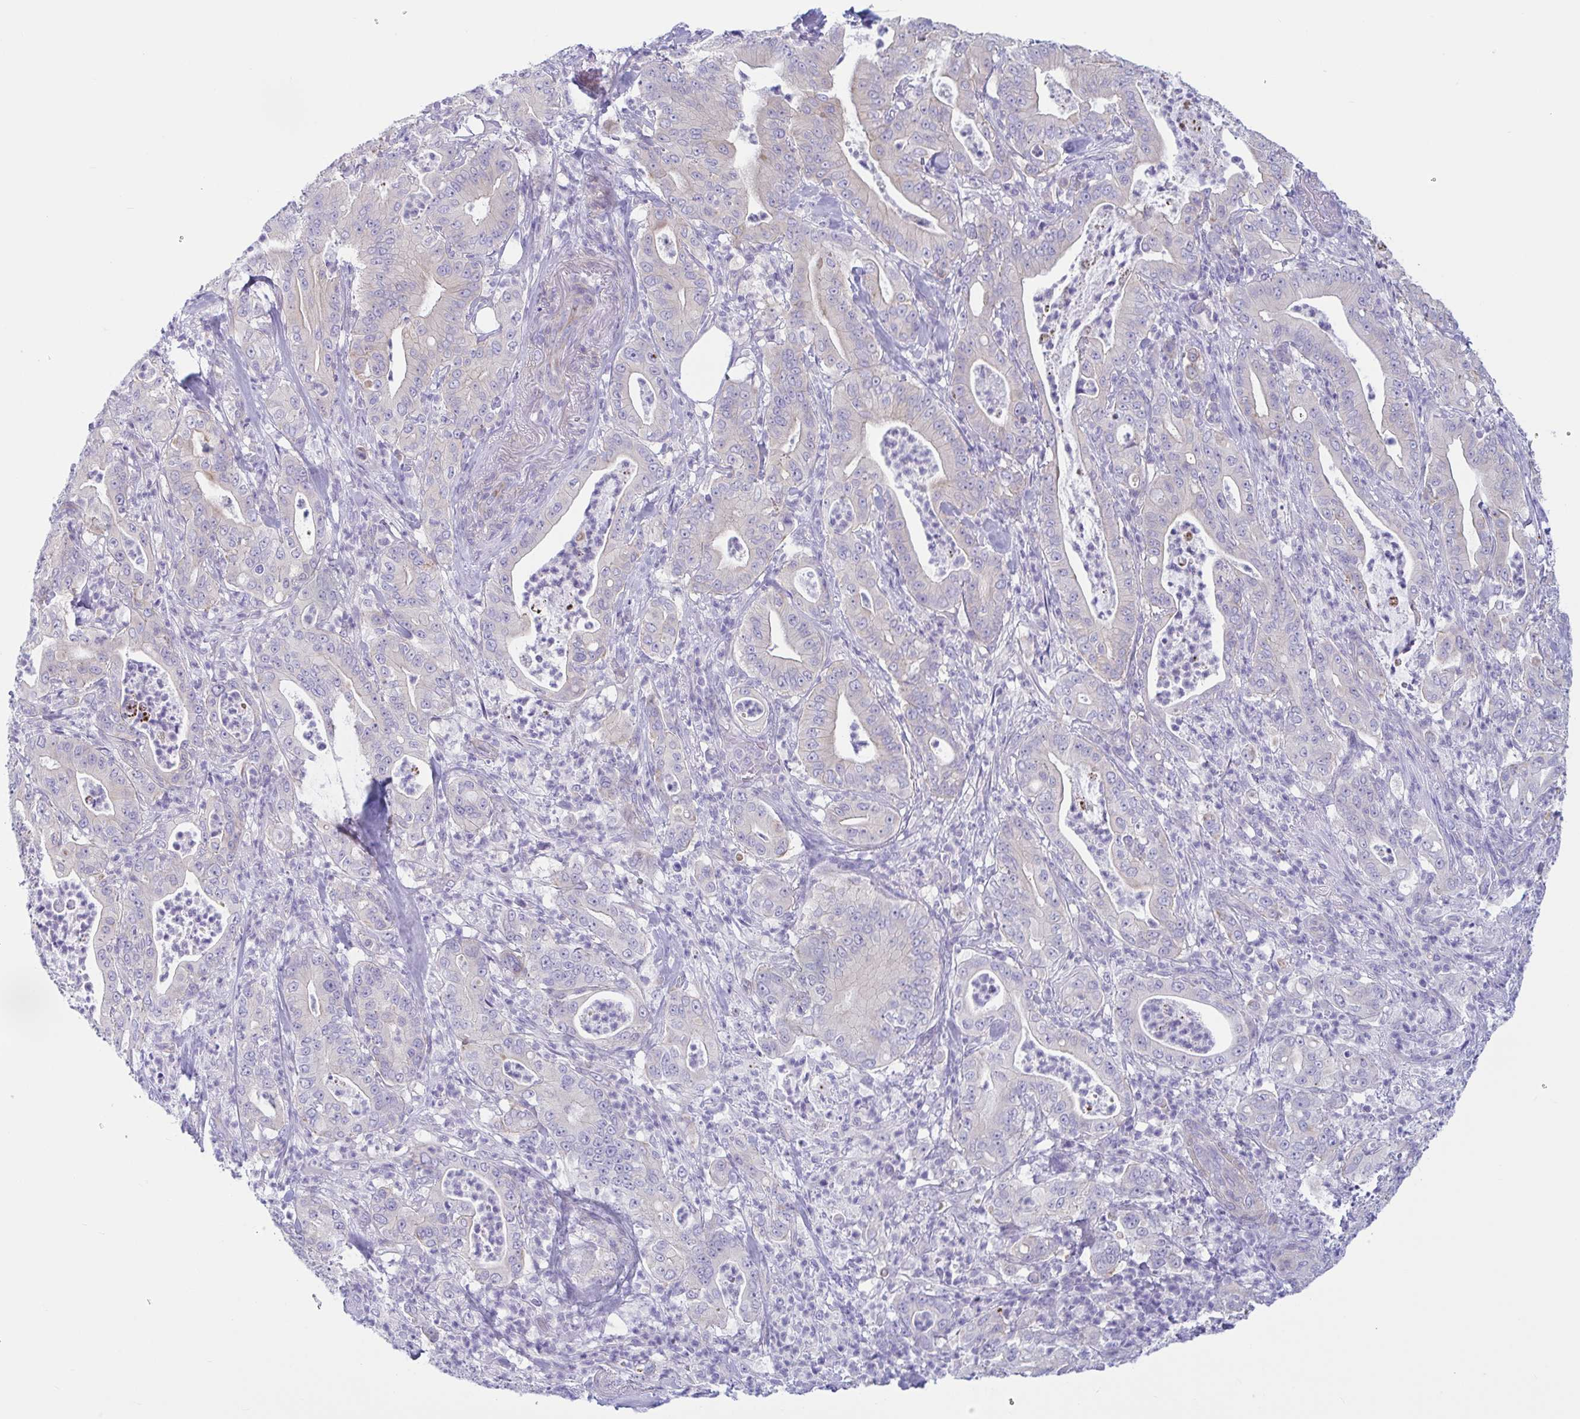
{"staining": {"intensity": "negative", "quantity": "none", "location": "none"}, "tissue": "pancreatic cancer", "cell_type": "Tumor cells", "image_type": "cancer", "snomed": [{"axis": "morphology", "description": "Adenocarcinoma, NOS"}, {"axis": "topography", "description": "Pancreas"}], "caption": "Immunohistochemistry of pancreatic cancer (adenocarcinoma) demonstrates no expression in tumor cells. (IHC, brightfield microscopy, high magnification).", "gene": "TNNI2", "patient": {"sex": "male", "age": 71}}